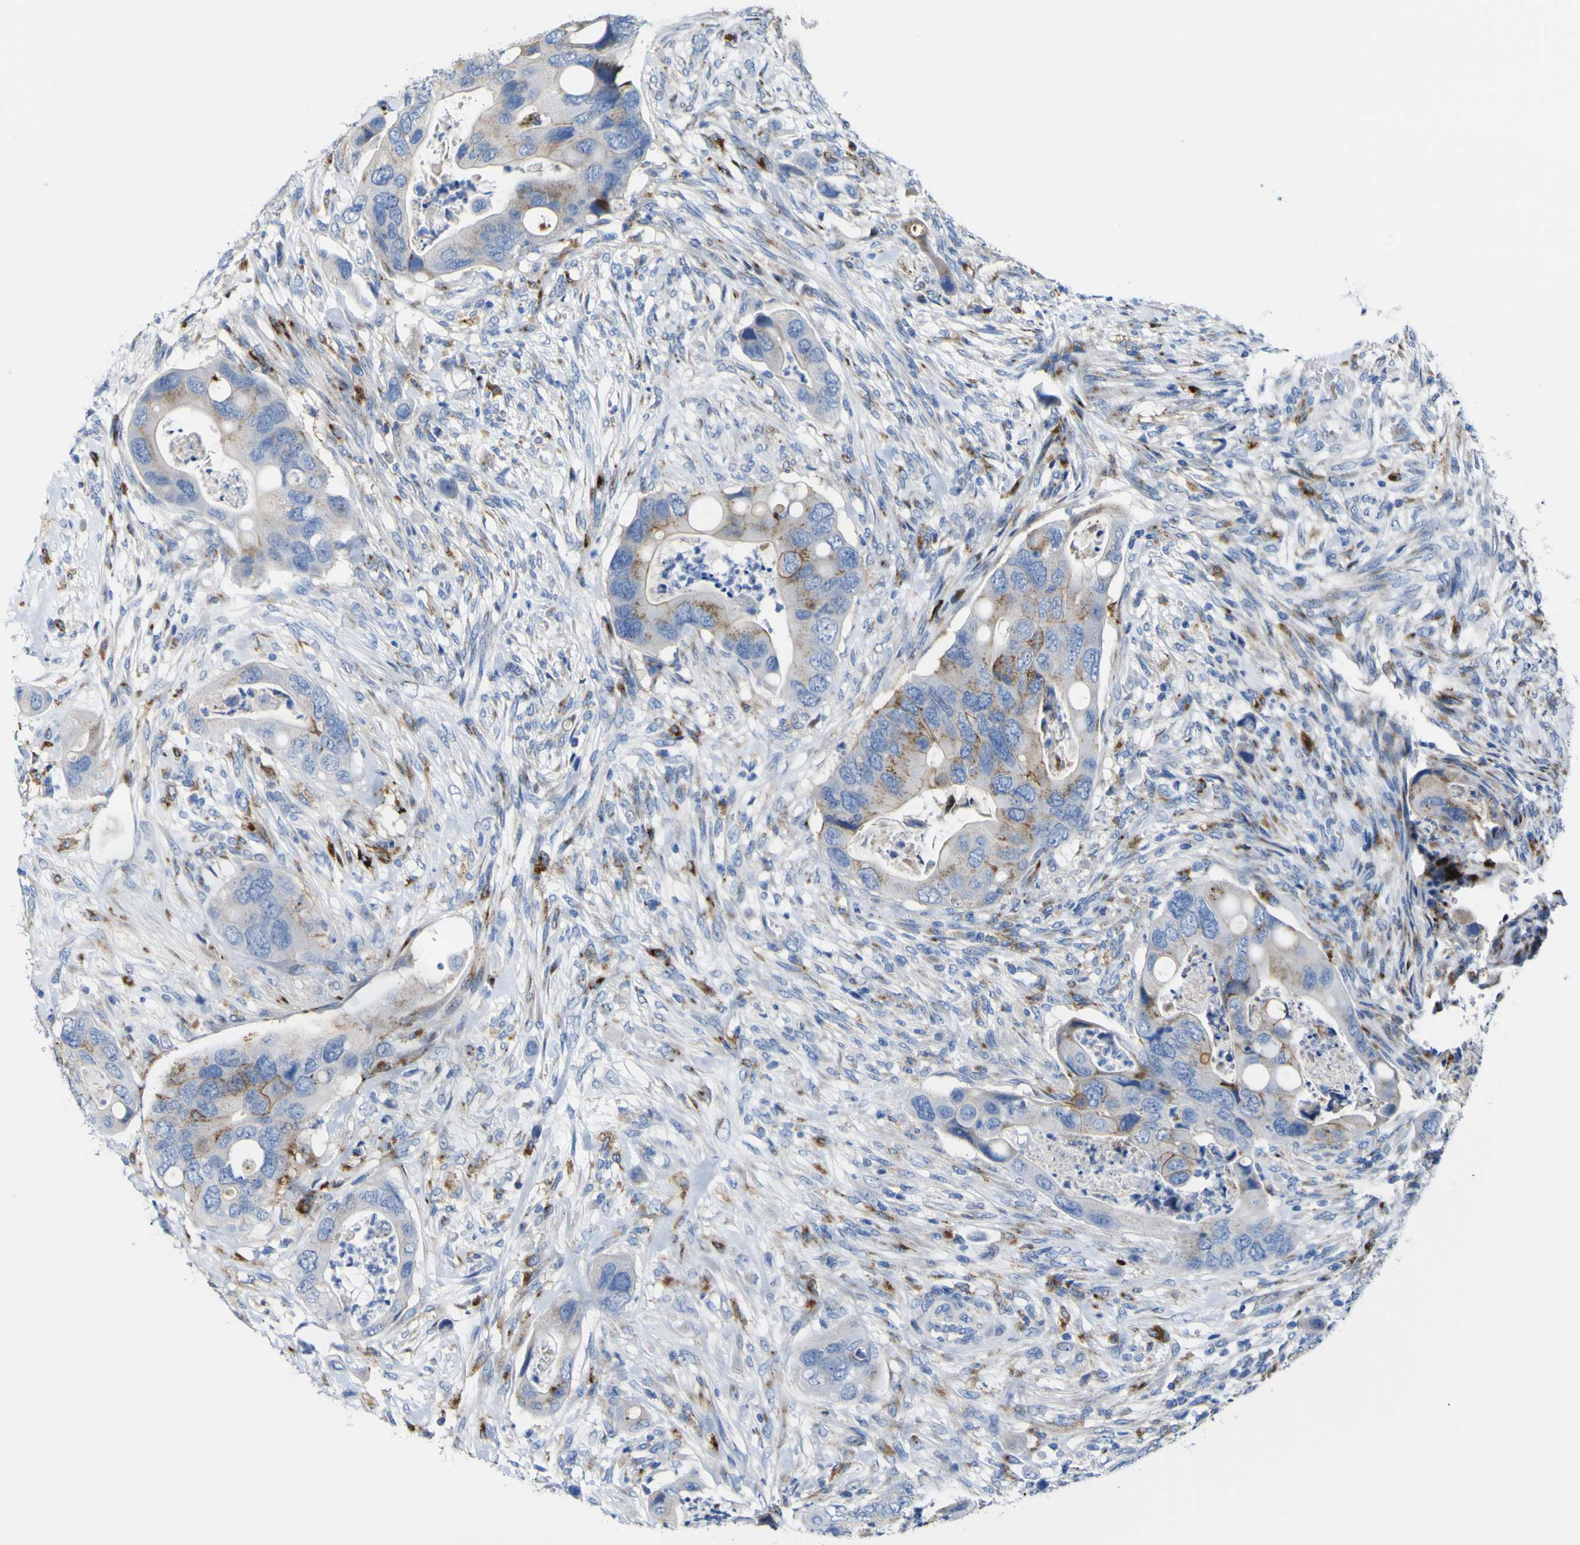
{"staining": {"intensity": "moderate", "quantity": "<25%", "location": "cytoplasmic/membranous"}, "tissue": "colorectal cancer", "cell_type": "Tumor cells", "image_type": "cancer", "snomed": [{"axis": "morphology", "description": "Adenocarcinoma, NOS"}, {"axis": "topography", "description": "Rectum"}], "caption": "Colorectal cancer (adenocarcinoma) was stained to show a protein in brown. There is low levels of moderate cytoplasmic/membranous staining in approximately <25% of tumor cells.", "gene": "PTPRF", "patient": {"sex": "female", "age": 57}}